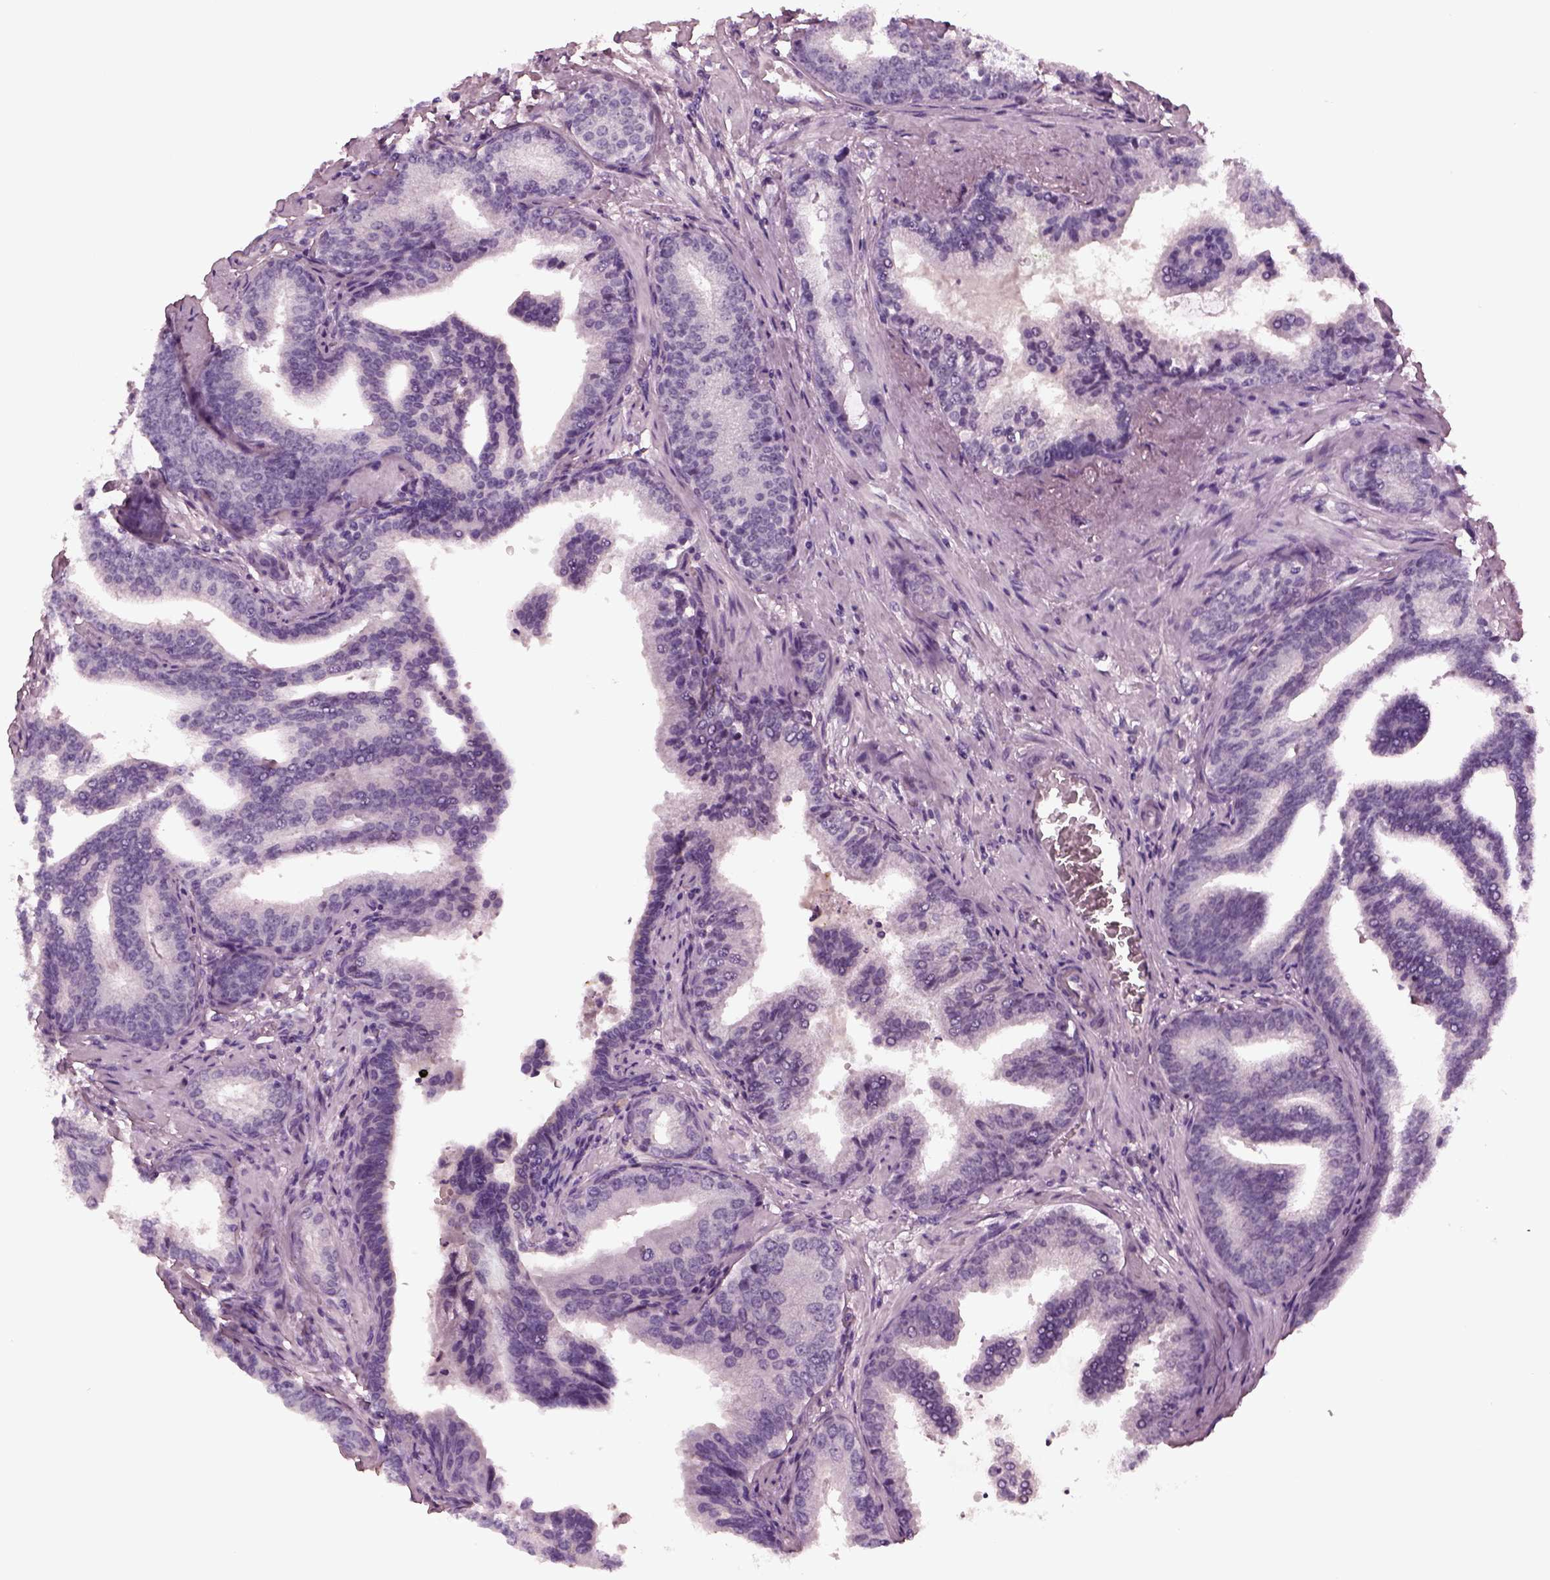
{"staining": {"intensity": "negative", "quantity": "none", "location": "none"}, "tissue": "prostate cancer", "cell_type": "Tumor cells", "image_type": "cancer", "snomed": [{"axis": "morphology", "description": "Adenocarcinoma, NOS"}, {"axis": "topography", "description": "Prostate"}], "caption": "Tumor cells show no significant staining in prostate cancer.", "gene": "MIB2", "patient": {"sex": "male", "age": 64}}